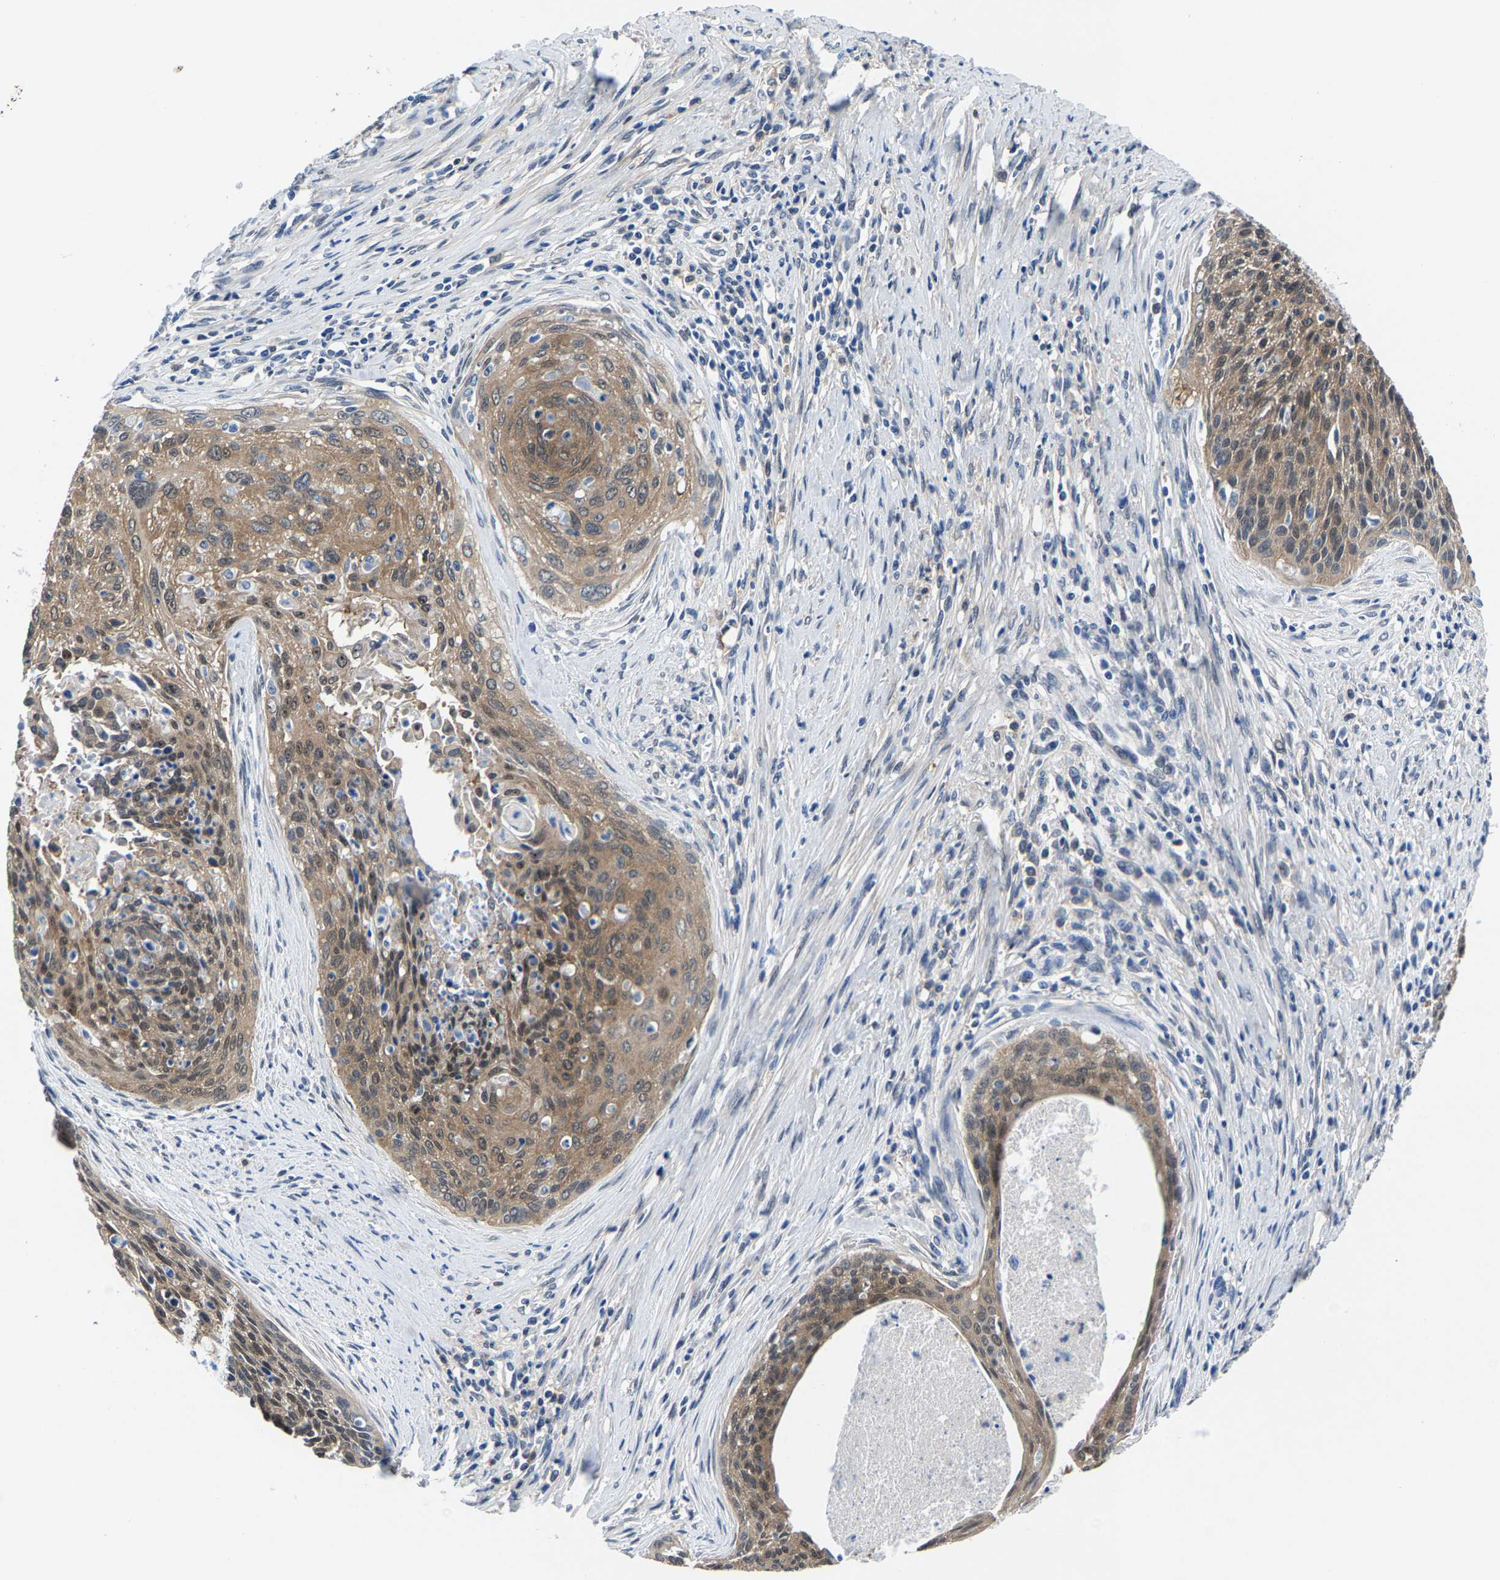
{"staining": {"intensity": "moderate", "quantity": ">75%", "location": "cytoplasmic/membranous"}, "tissue": "cervical cancer", "cell_type": "Tumor cells", "image_type": "cancer", "snomed": [{"axis": "morphology", "description": "Squamous cell carcinoma, NOS"}, {"axis": "topography", "description": "Cervix"}], "caption": "Cervical cancer (squamous cell carcinoma) stained with a brown dye shows moderate cytoplasmic/membranous positive positivity in approximately >75% of tumor cells.", "gene": "SSH3", "patient": {"sex": "female", "age": 55}}